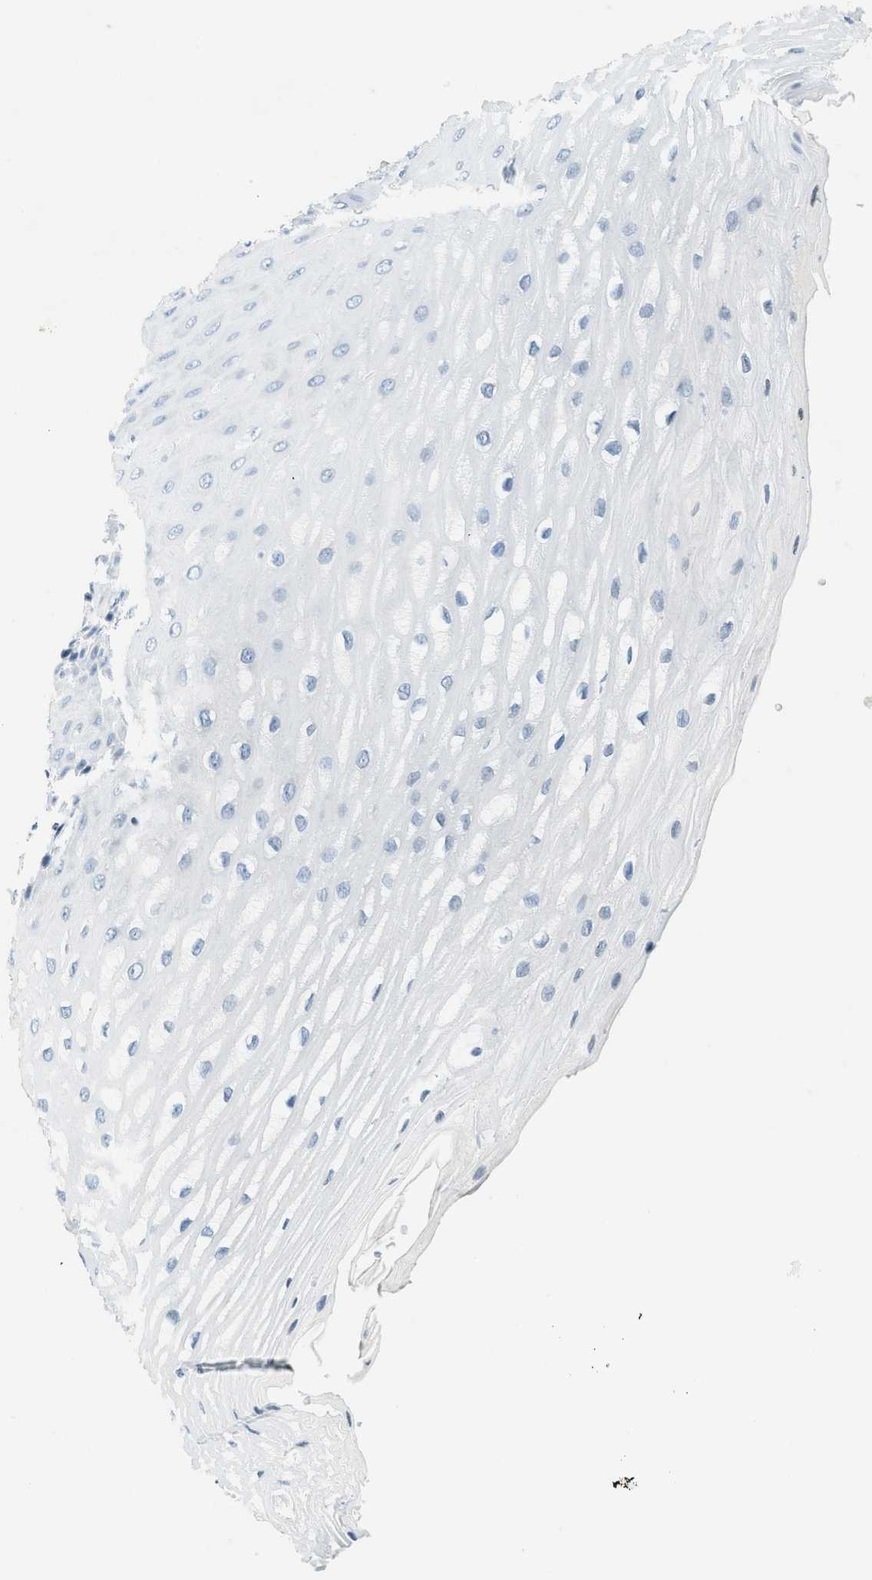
{"staining": {"intensity": "negative", "quantity": "none", "location": "none"}, "tissue": "esophagus", "cell_type": "Squamous epithelial cells", "image_type": "normal", "snomed": [{"axis": "morphology", "description": "Normal tissue, NOS"}, {"axis": "topography", "description": "Esophagus"}], "caption": "The micrograph displays no significant expression in squamous epithelial cells of esophagus. (DAB IHC, high magnification).", "gene": "UVRAG", "patient": {"sex": "male", "age": 54}}